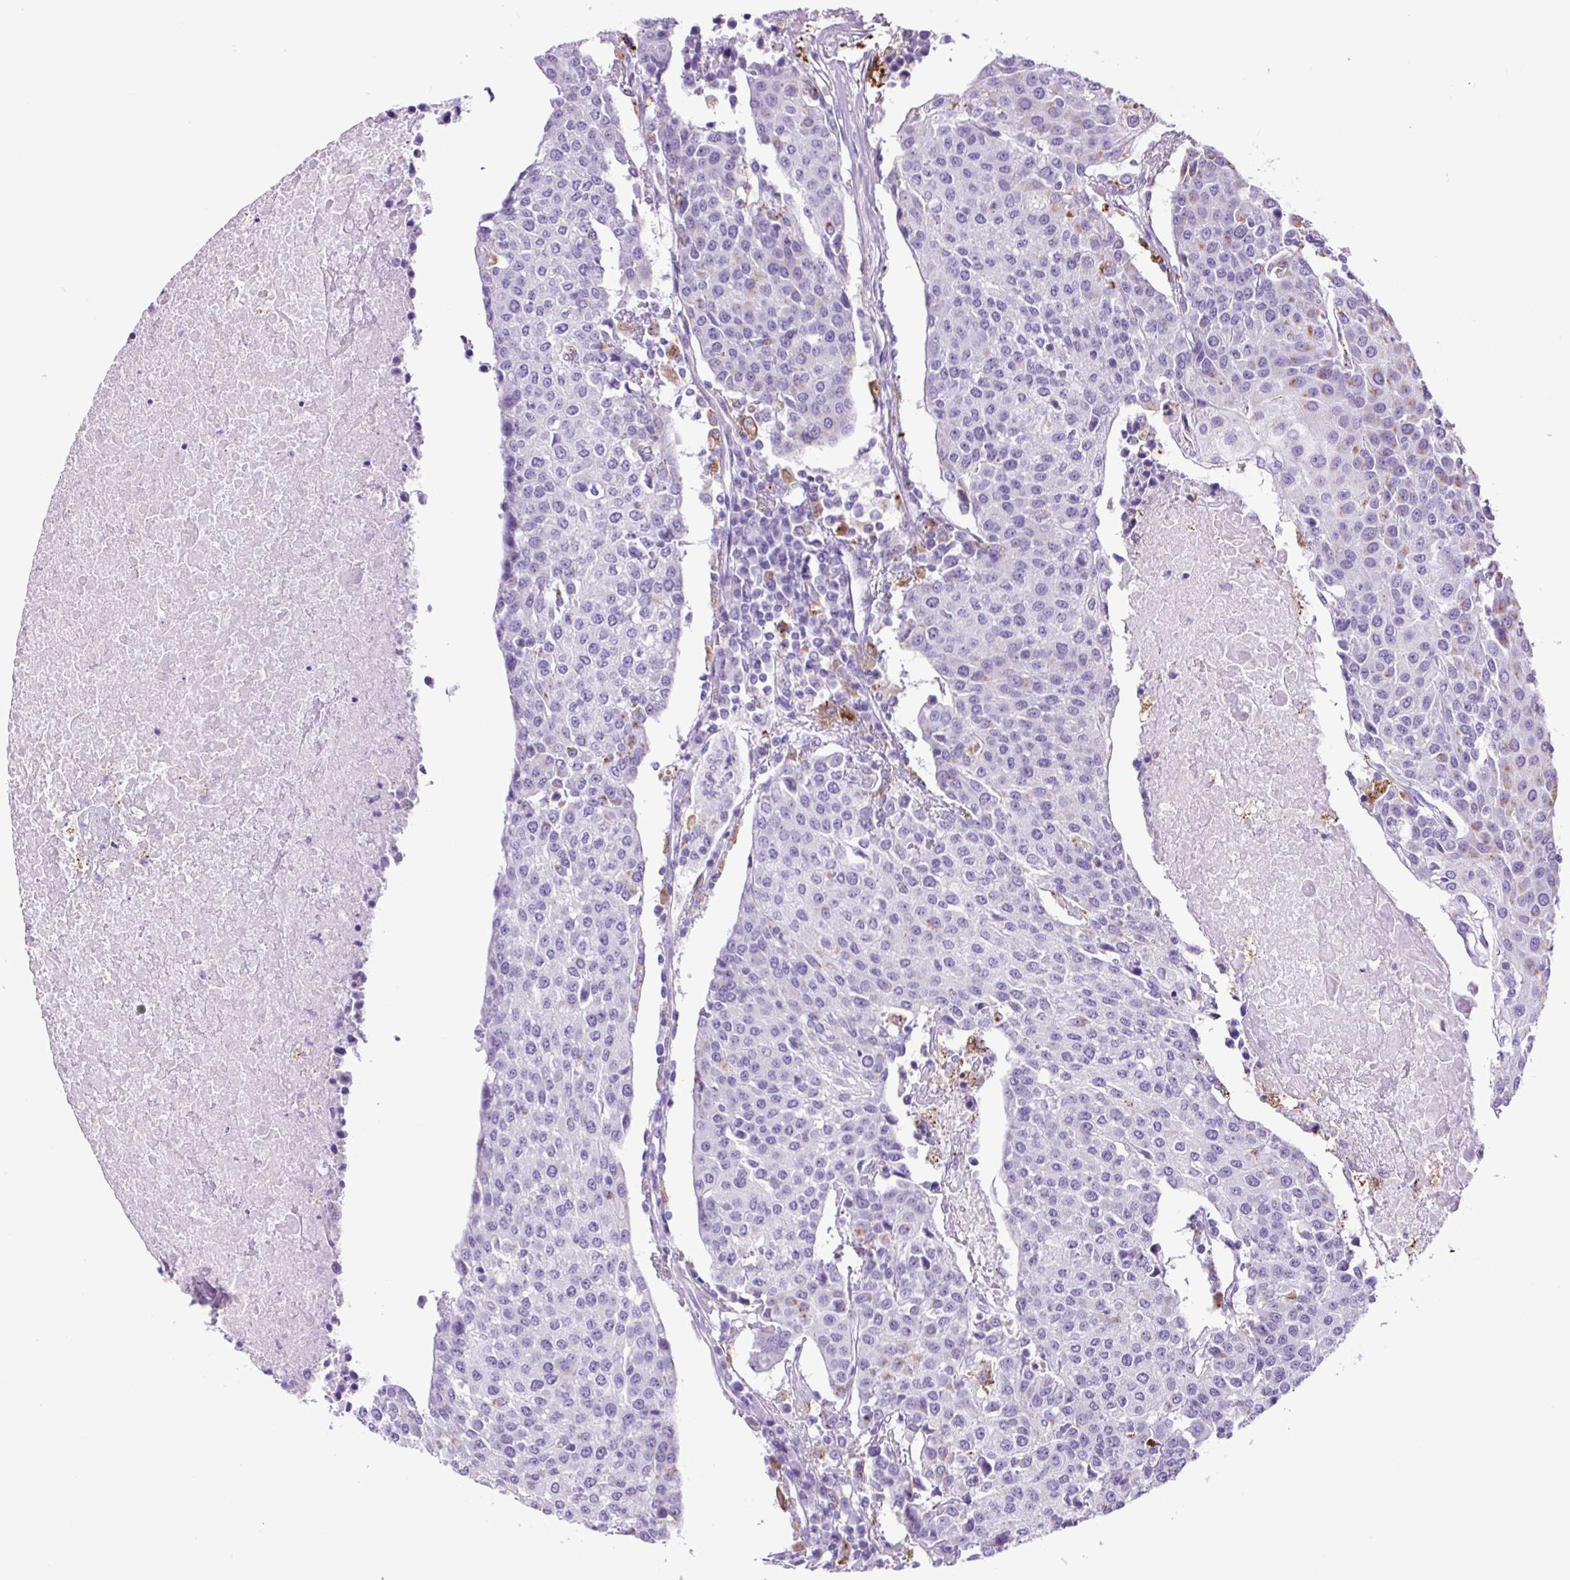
{"staining": {"intensity": "negative", "quantity": "none", "location": "none"}, "tissue": "urothelial cancer", "cell_type": "Tumor cells", "image_type": "cancer", "snomed": [{"axis": "morphology", "description": "Urothelial carcinoma, High grade"}, {"axis": "topography", "description": "Urinary bladder"}], "caption": "IHC of human high-grade urothelial carcinoma demonstrates no staining in tumor cells.", "gene": "LCN10", "patient": {"sex": "female", "age": 85}}